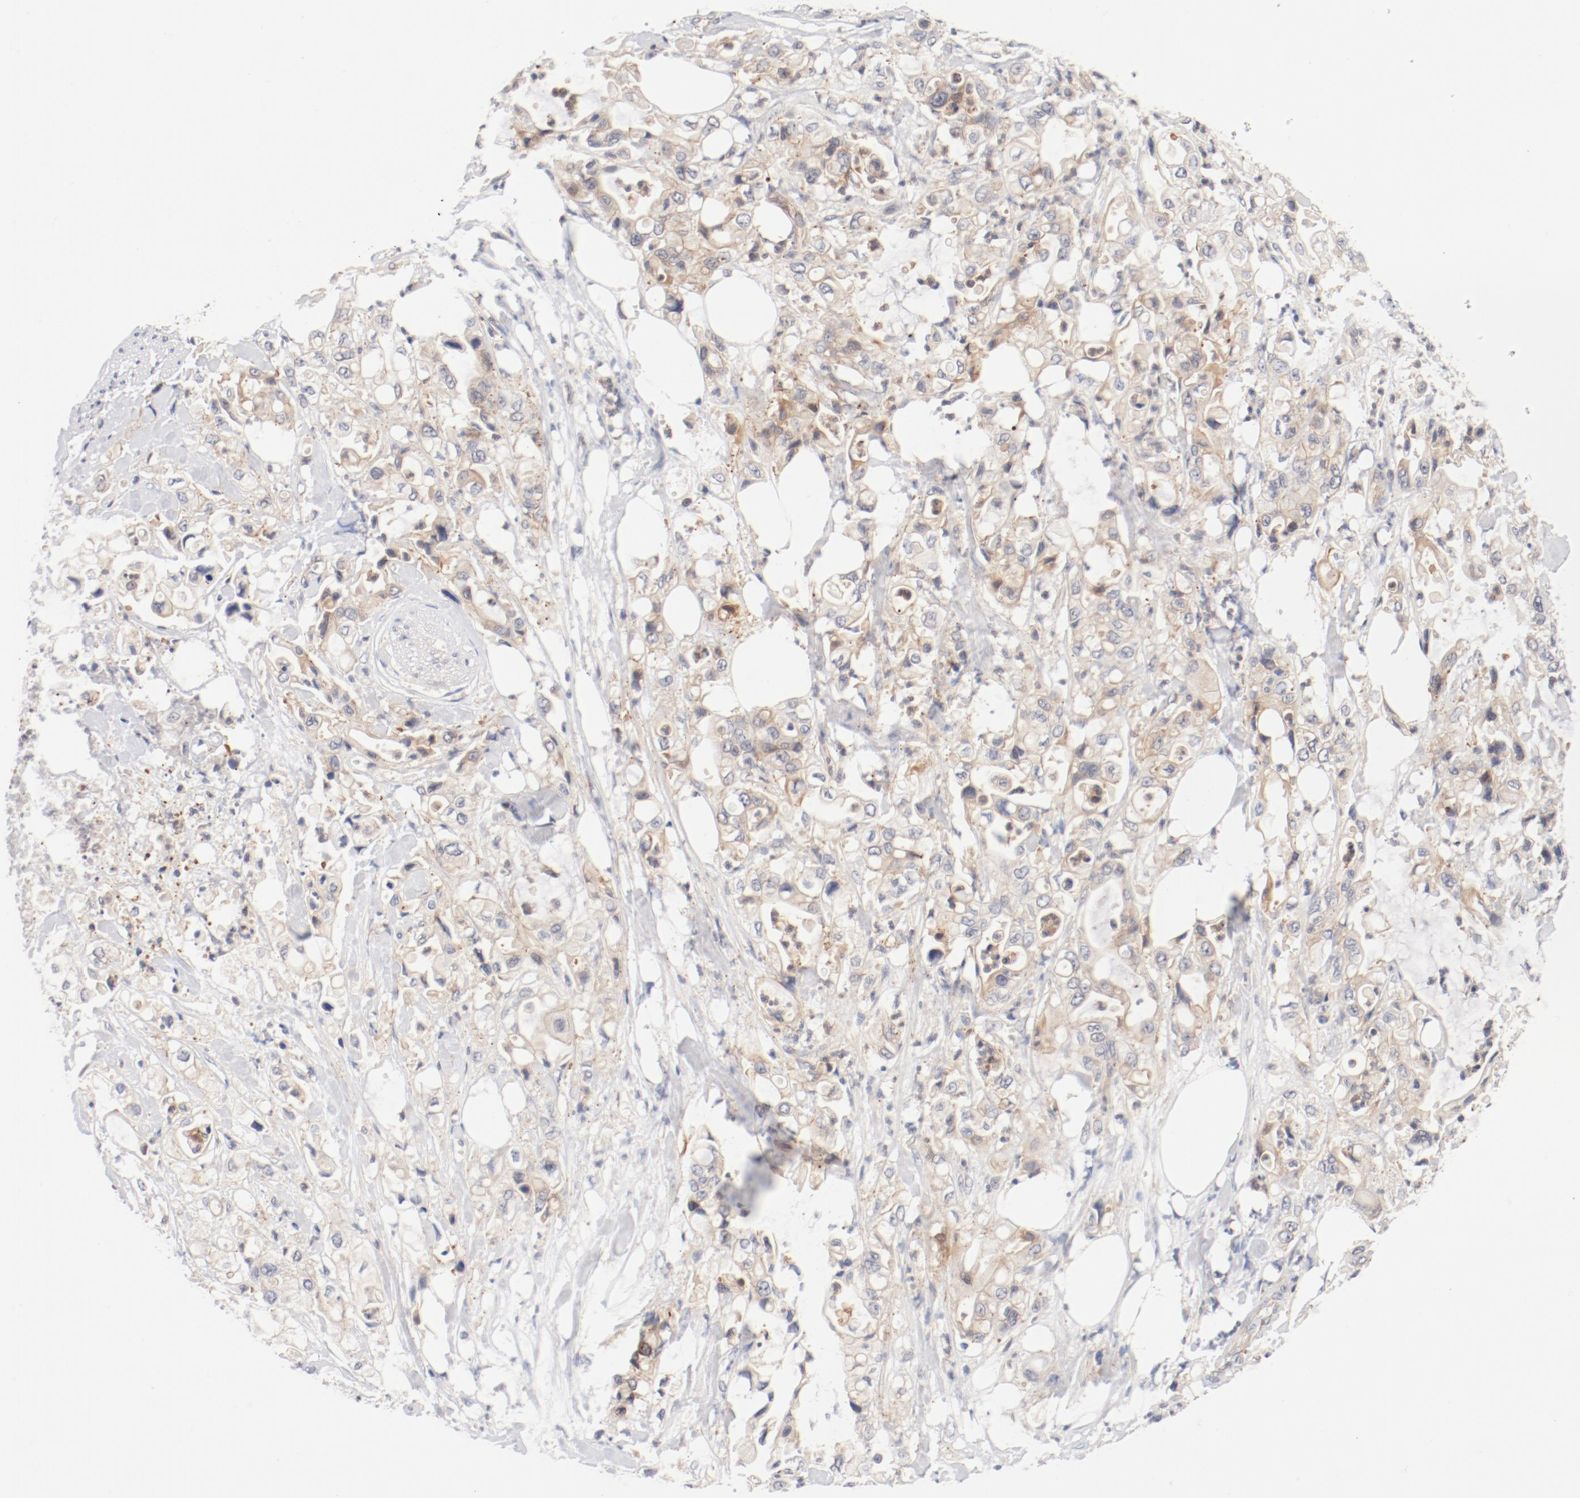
{"staining": {"intensity": "weak", "quantity": "25%-75%", "location": "cytoplasmic/membranous"}, "tissue": "pancreatic cancer", "cell_type": "Tumor cells", "image_type": "cancer", "snomed": [{"axis": "morphology", "description": "Adenocarcinoma, NOS"}, {"axis": "topography", "description": "Pancreas"}], "caption": "About 25%-75% of tumor cells in adenocarcinoma (pancreatic) demonstrate weak cytoplasmic/membranous protein expression as visualized by brown immunohistochemical staining.", "gene": "ZNF267", "patient": {"sex": "male", "age": 70}}